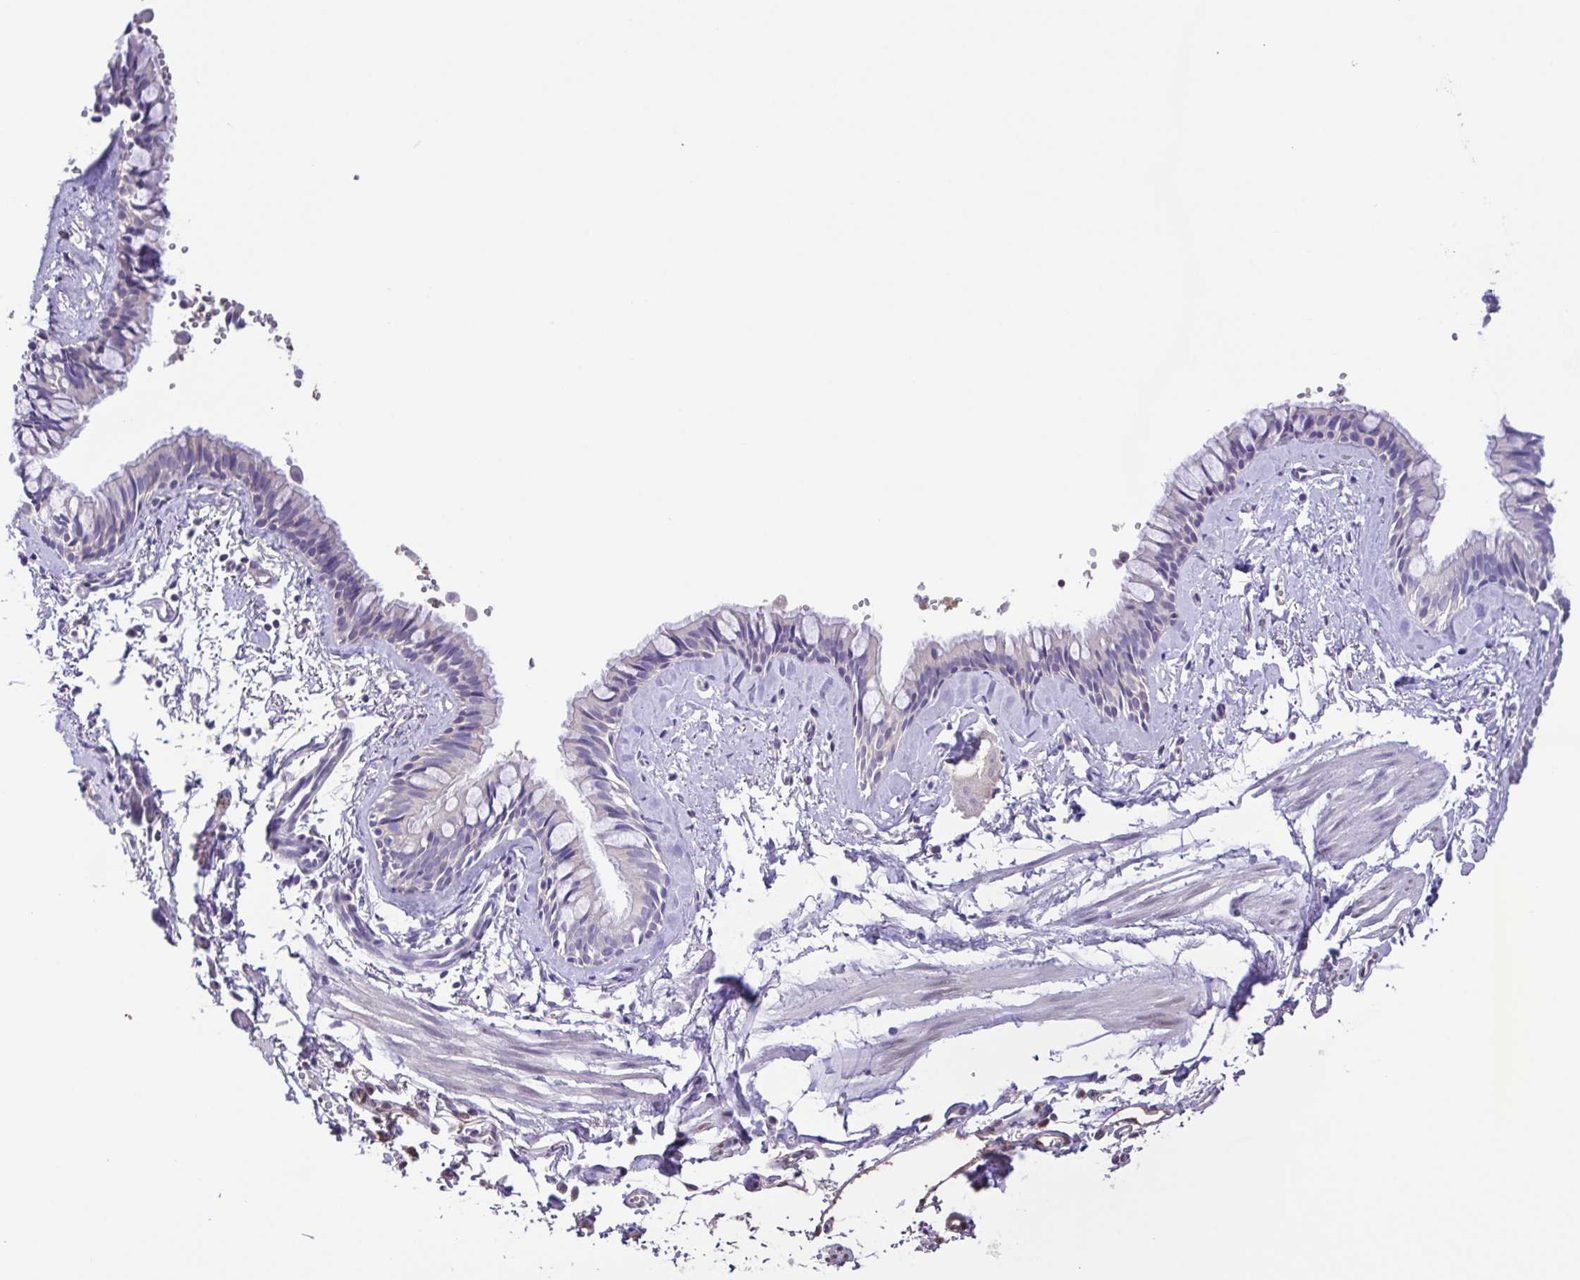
{"staining": {"intensity": "negative", "quantity": "none", "location": "none"}, "tissue": "bronchus", "cell_type": "Respiratory epithelial cells", "image_type": "normal", "snomed": [{"axis": "morphology", "description": "Normal tissue, NOS"}, {"axis": "topography", "description": "Bronchus"}], "caption": "Immunohistochemistry (IHC) of normal human bronchus shows no staining in respiratory epithelial cells.", "gene": "IGFL1", "patient": {"sex": "female", "age": 59}}